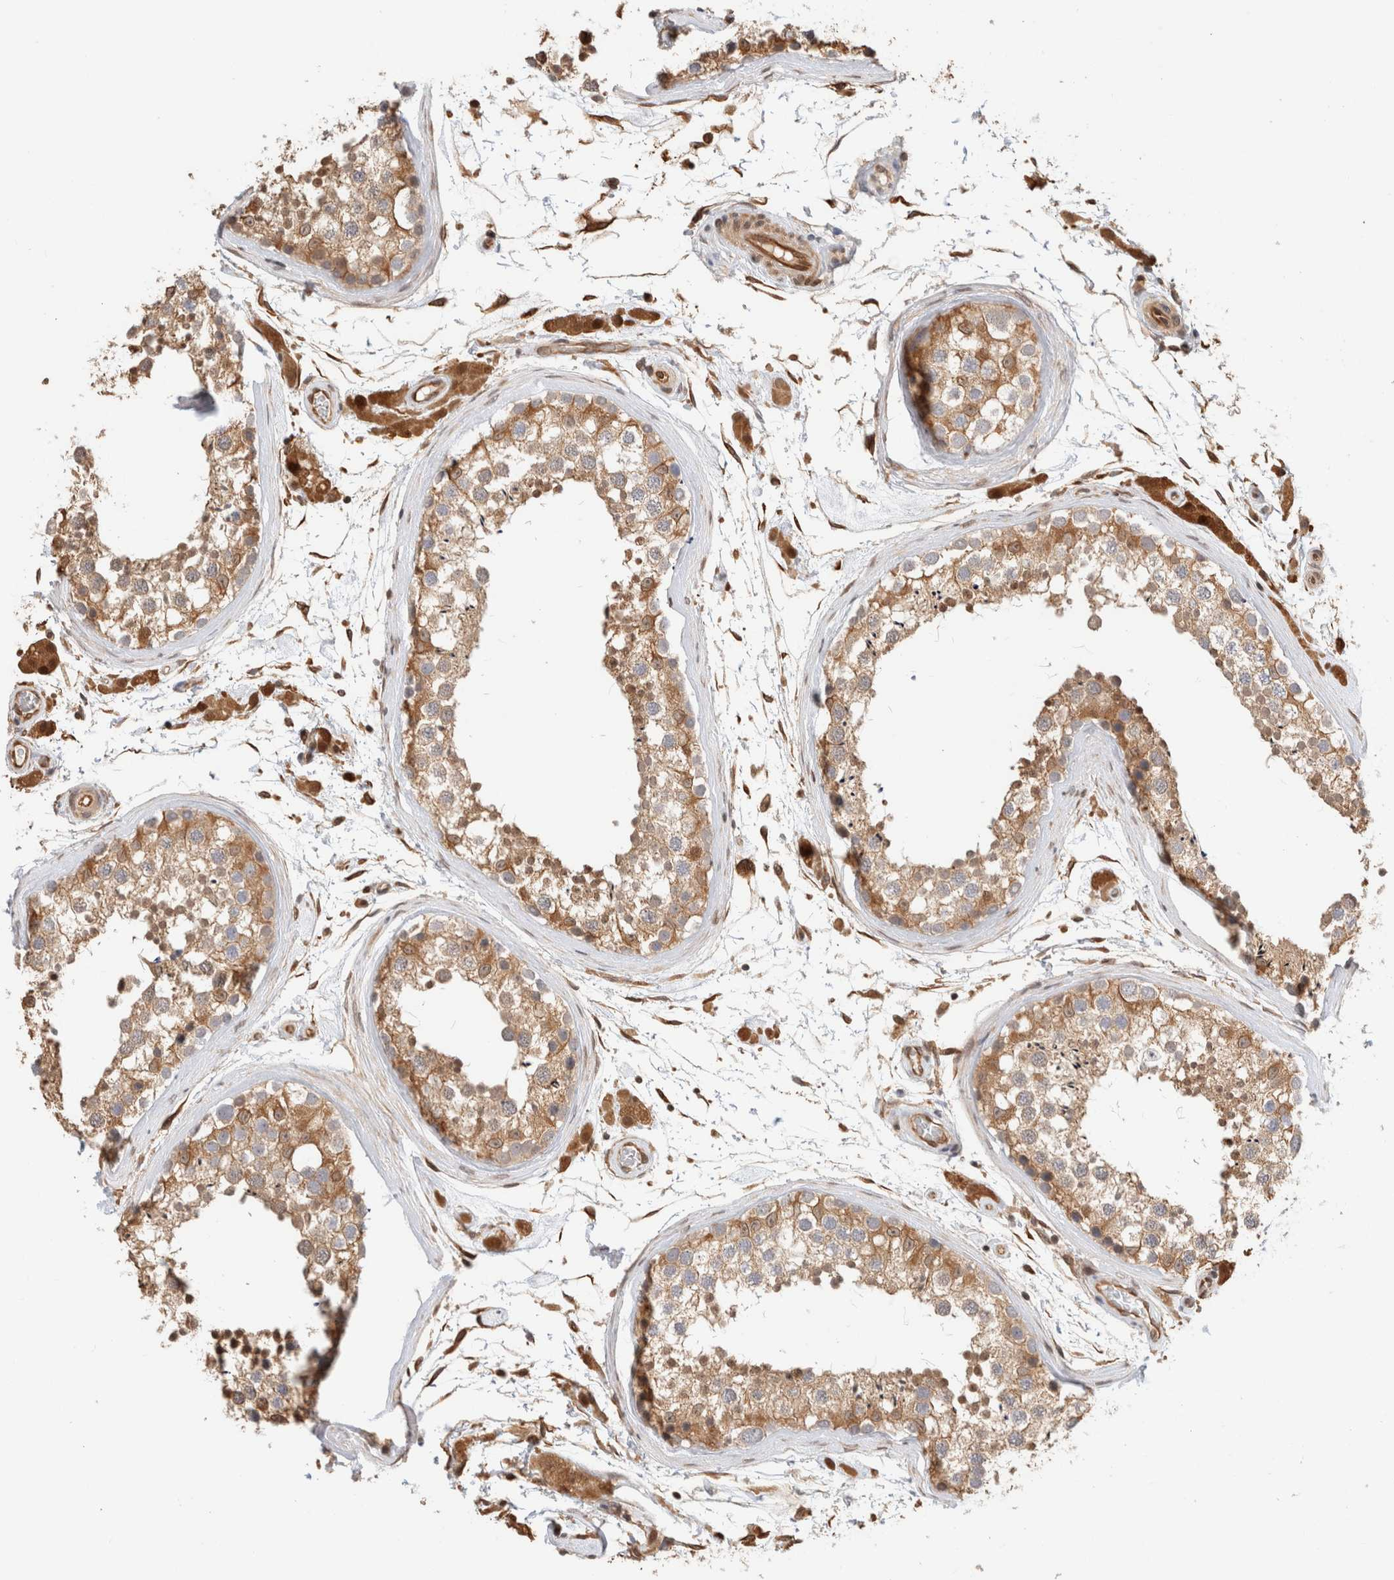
{"staining": {"intensity": "moderate", "quantity": ">75%", "location": "cytoplasmic/membranous"}, "tissue": "testis", "cell_type": "Cells in seminiferous ducts", "image_type": "normal", "snomed": [{"axis": "morphology", "description": "Normal tissue, NOS"}, {"axis": "topography", "description": "Testis"}], "caption": "IHC (DAB (3,3'-diaminobenzidine)) staining of benign testis reveals moderate cytoplasmic/membranous protein staining in approximately >75% of cells in seminiferous ducts. (DAB (3,3'-diaminobenzidine) = brown stain, brightfield microscopy at high magnification).", "gene": "OTUD6B", "patient": {"sex": "male", "age": 46}}